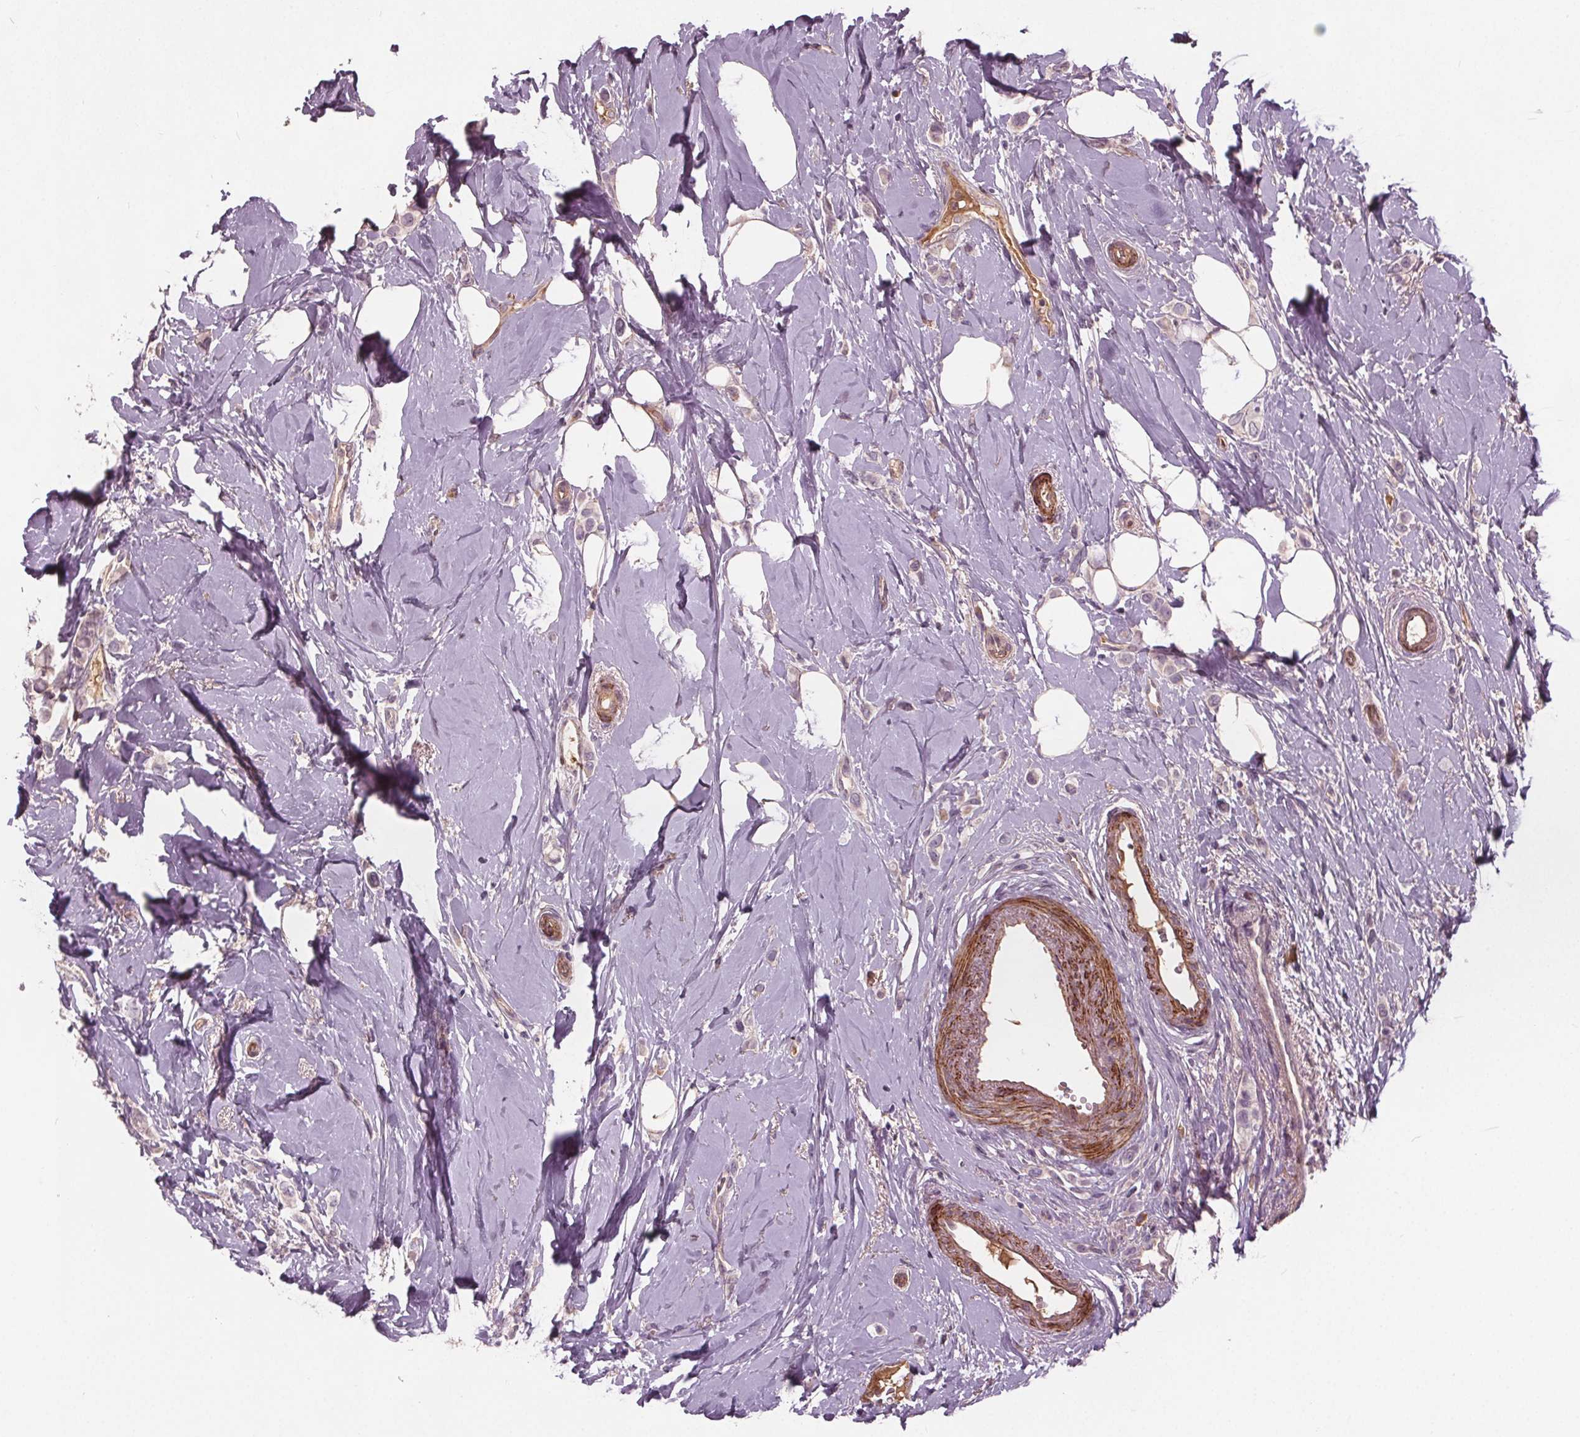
{"staining": {"intensity": "negative", "quantity": "none", "location": "none"}, "tissue": "breast cancer", "cell_type": "Tumor cells", "image_type": "cancer", "snomed": [{"axis": "morphology", "description": "Lobular carcinoma"}, {"axis": "topography", "description": "Breast"}], "caption": "Tumor cells show no significant protein expression in breast lobular carcinoma.", "gene": "PDGFD", "patient": {"sex": "female", "age": 66}}